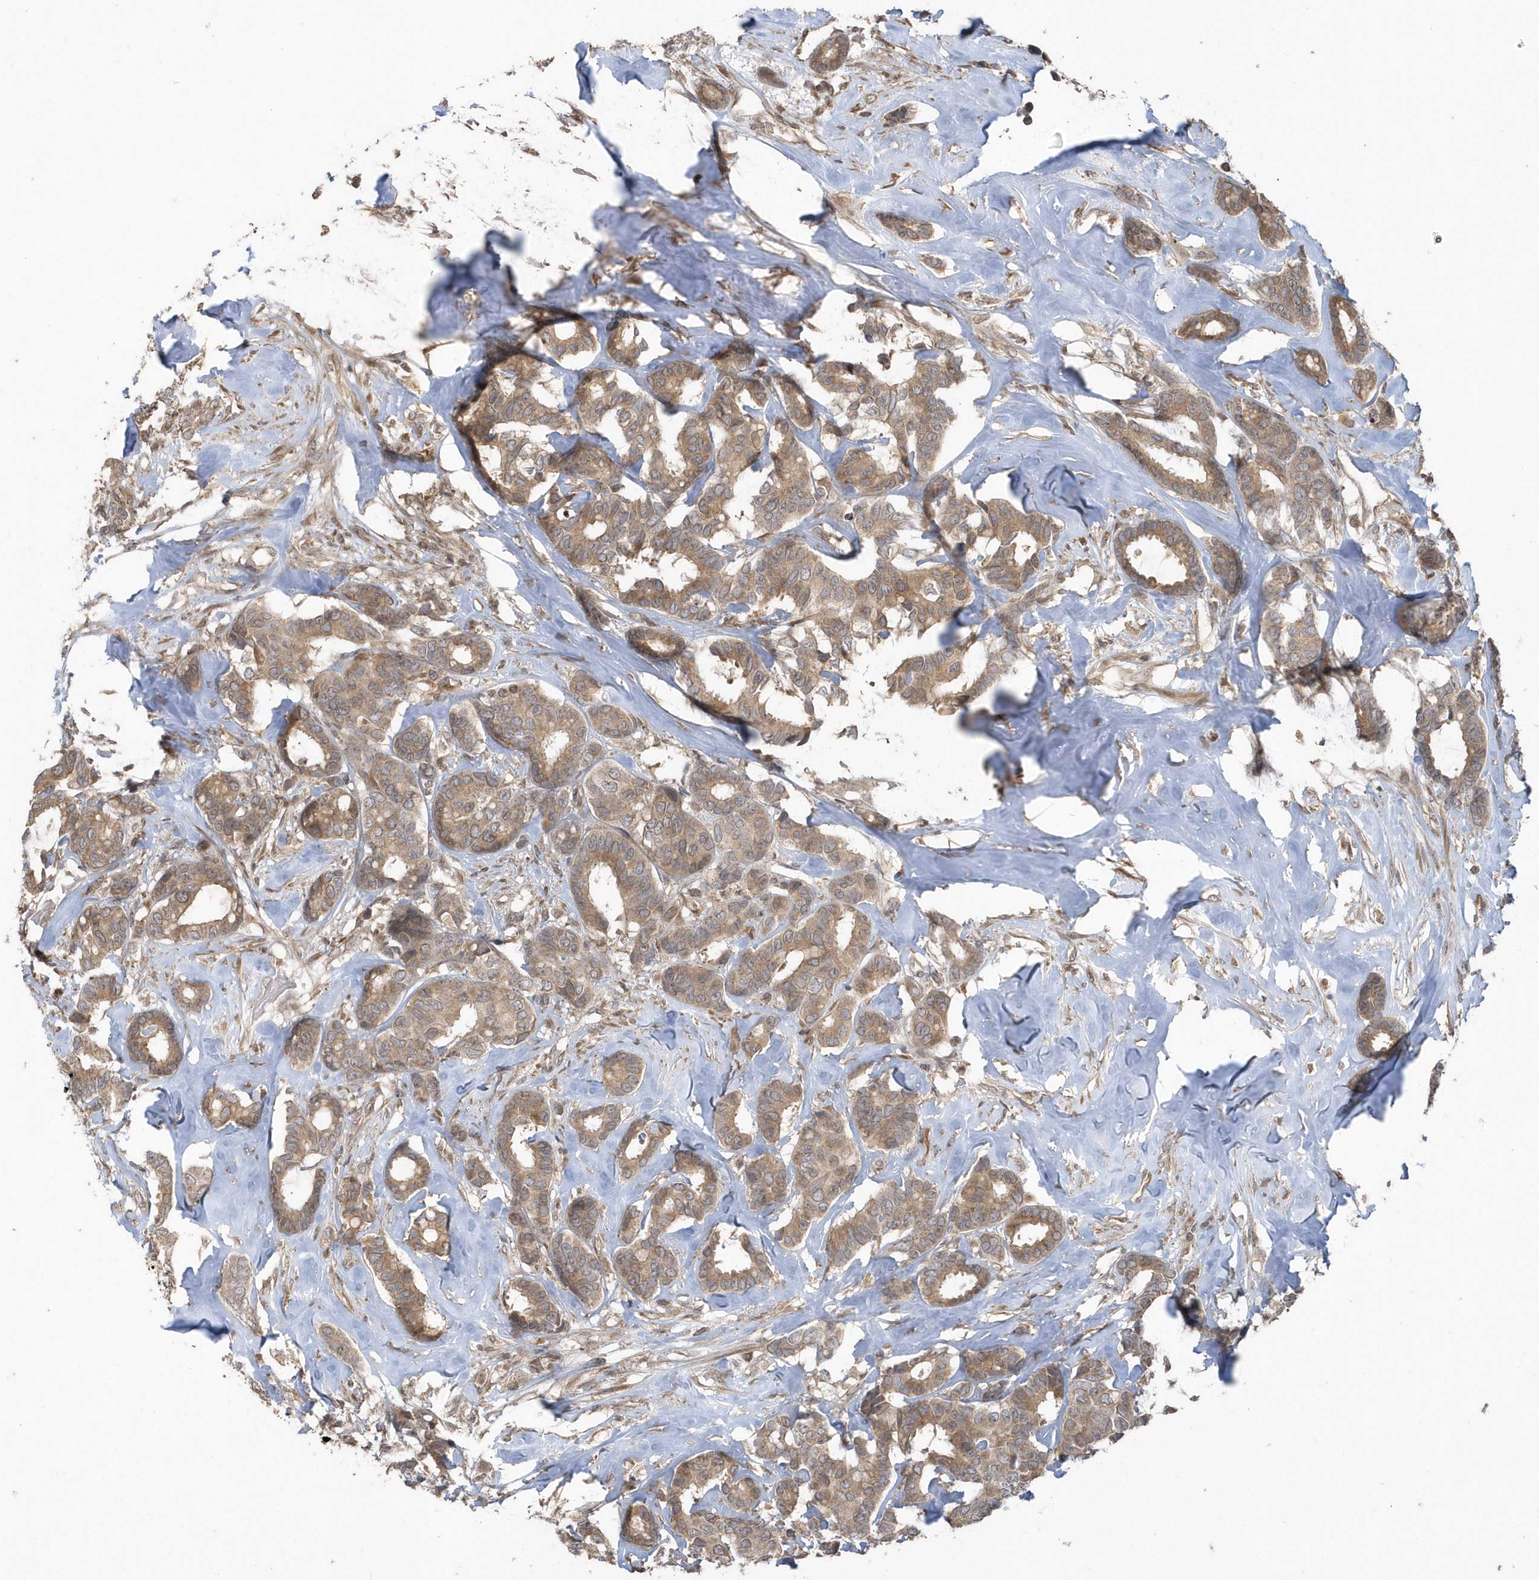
{"staining": {"intensity": "moderate", "quantity": ">75%", "location": "cytoplasmic/membranous"}, "tissue": "breast cancer", "cell_type": "Tumor cells", "image_type": "cancer", "snomed": [{"axis": "morphology", "description": "Duct carcinoma"}, {"axis": "topography", "description": "Breast"}], "caption": "Immunohistochemical staining of human breast invasive ductal carcinoma reveals moderate cytoplasmic/membranous protein staining in approximately >75% of tumor cells. The staining is performed using DAB (3,3'-diaminobenzidine) brown chromogen to label protein expression. The nuclei are counter-stained blue using hematoxylin.", "gene": "HERPUD1", "patient": {"sex": "female", "age": 87}}